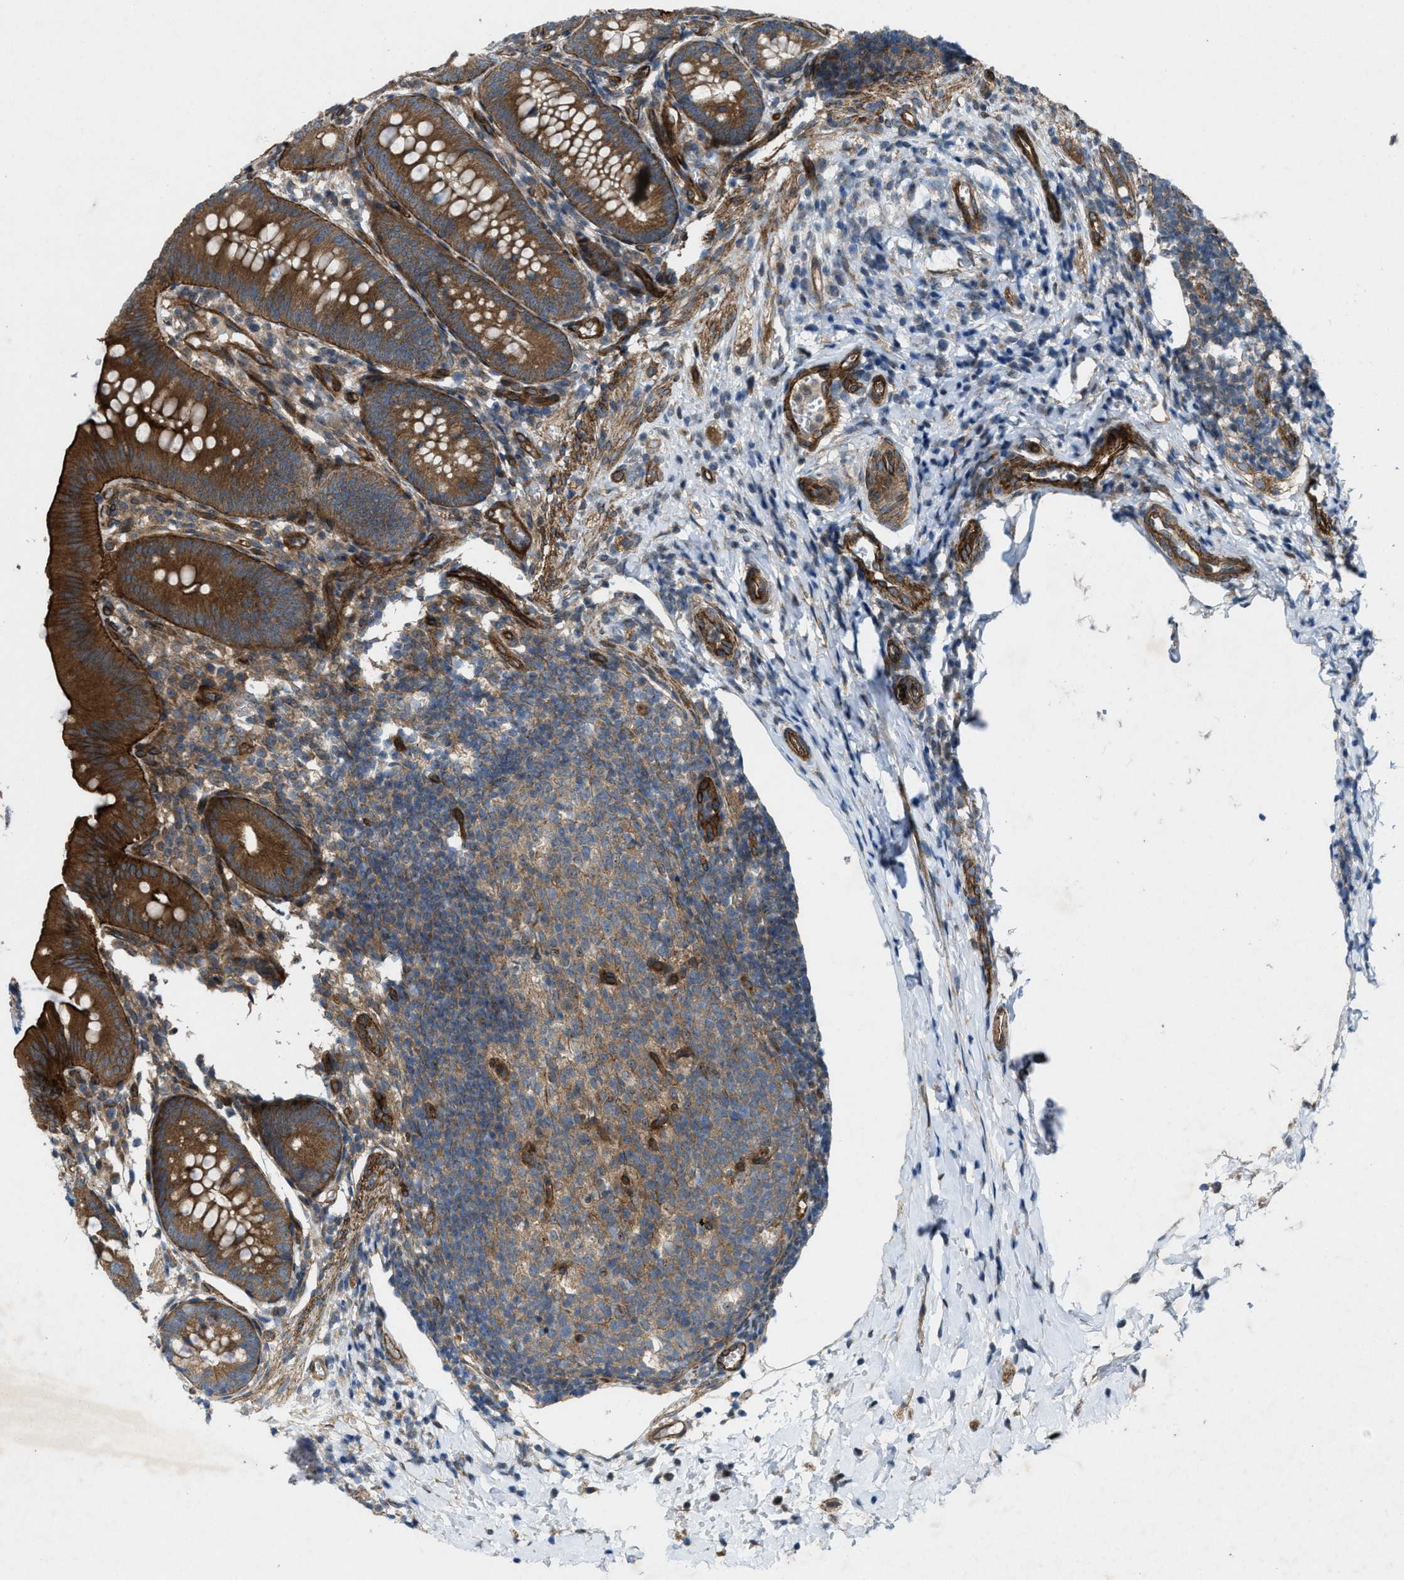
{"staining": {"intensity": "strong", "quantity": ">75%", "location": "cytoplasmic/membranous"}, "tissue": "appendix", "cell_type": "Glandular cells", "image_type": "normal", "snomed": [{"axis": "morphology", "description": "Normal tissue, NOS"}, {"axis": "topography", "description": "Appendix"}], "caption": "Benign appendix demonstrates strong cytoplasmic/membranous positivity in approximately >75% of glandular cells.", "gene": "URGCP", "patient": {"sex": "male", "age": 1}}